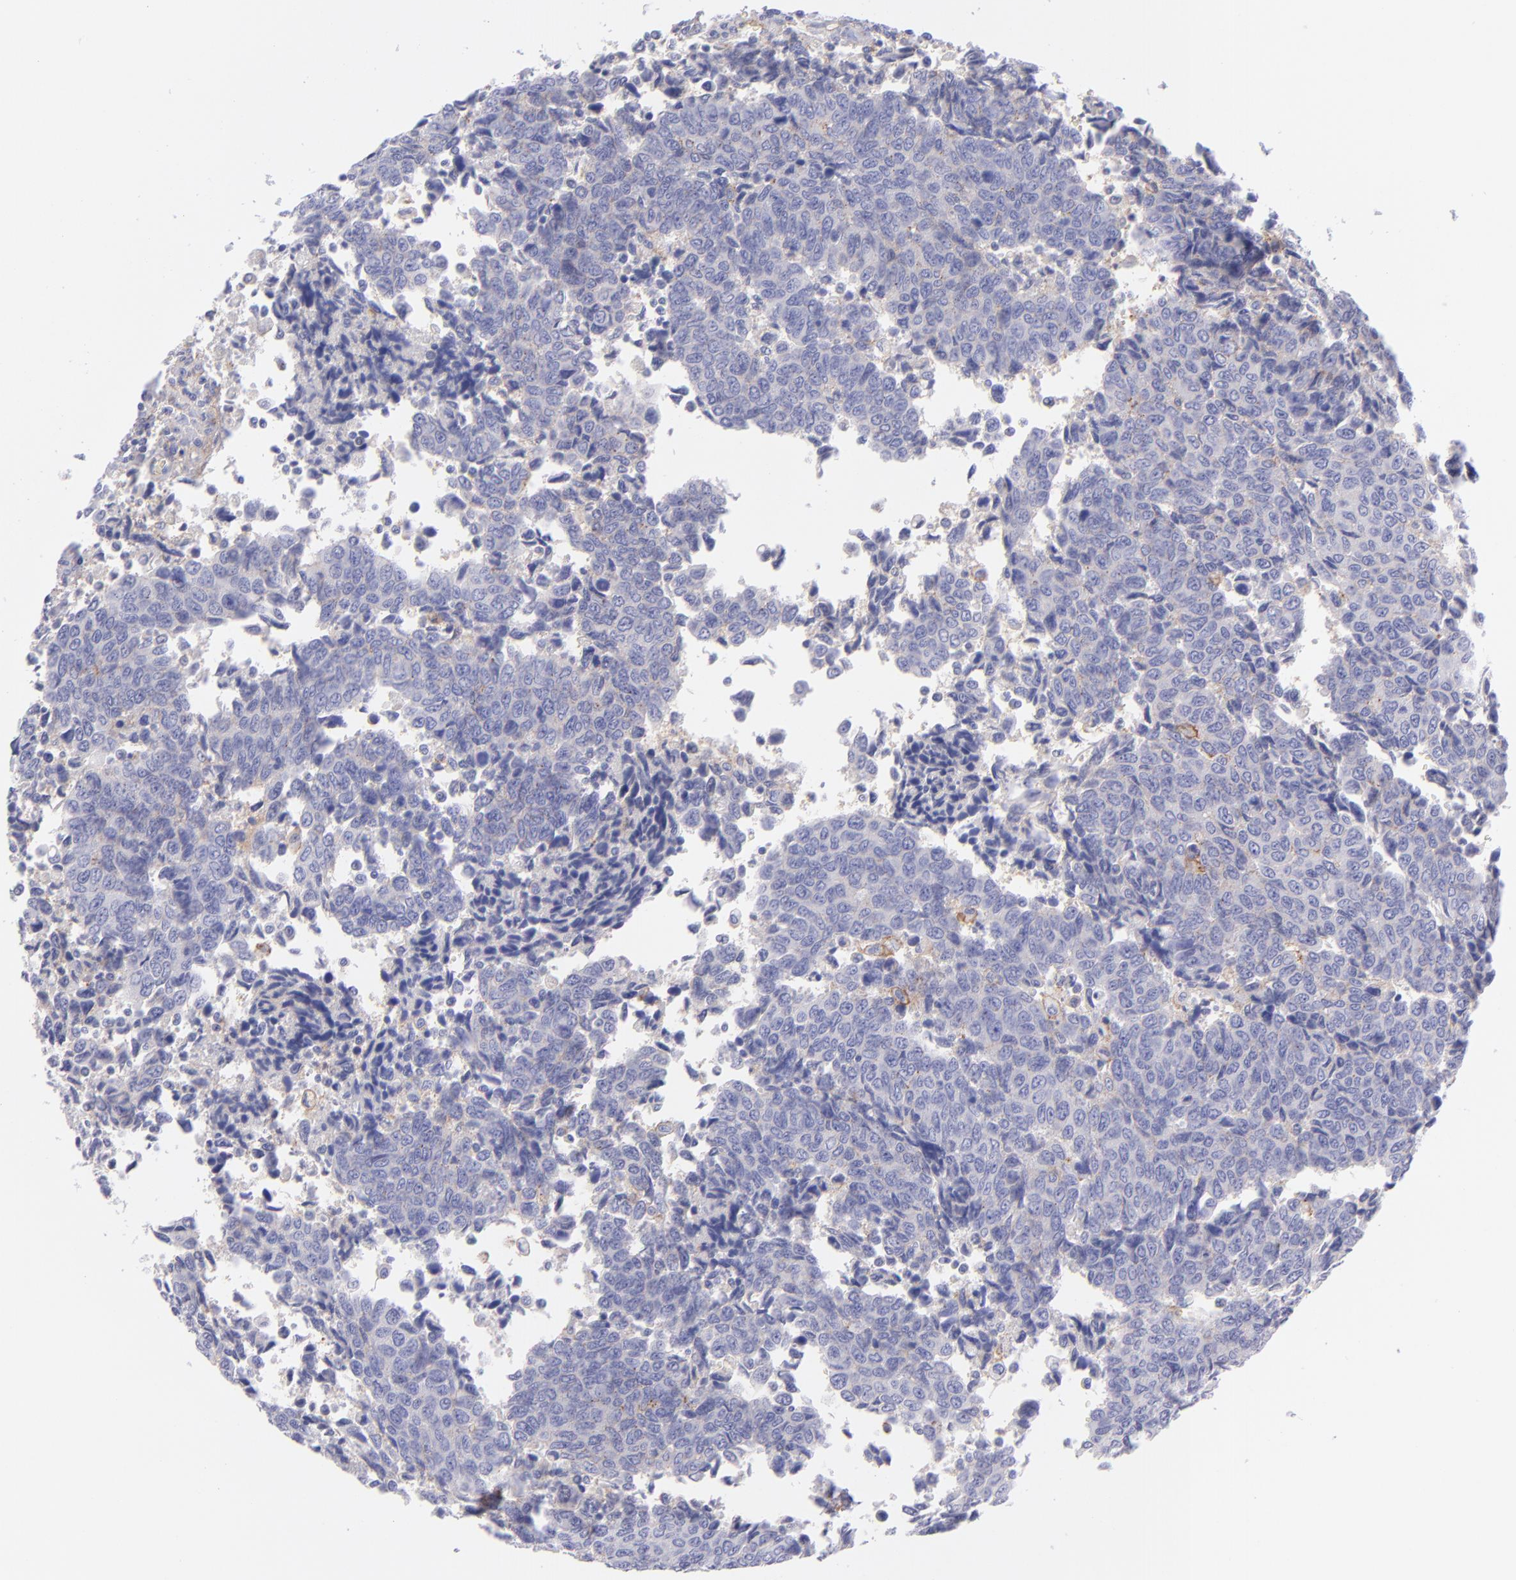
{"staining": {"intensity": "negative", "quantity": "none", "location": "none"}, "tissue": "urothelial cancer", "cell_type": "Tumor cells", "image_type": "cancer", "snomed": [{"axis": "morphology", "description": "Urothelial carcinoma, High grade"}, {"axis": "topography", "description": "Urinary bladder"}], "caption": "Immunohistochemical staining of human urothelial cancer shows no significant staining in tumor cells.", "gene": "CD81", "patient": {"sex": "male", "age": 86}}